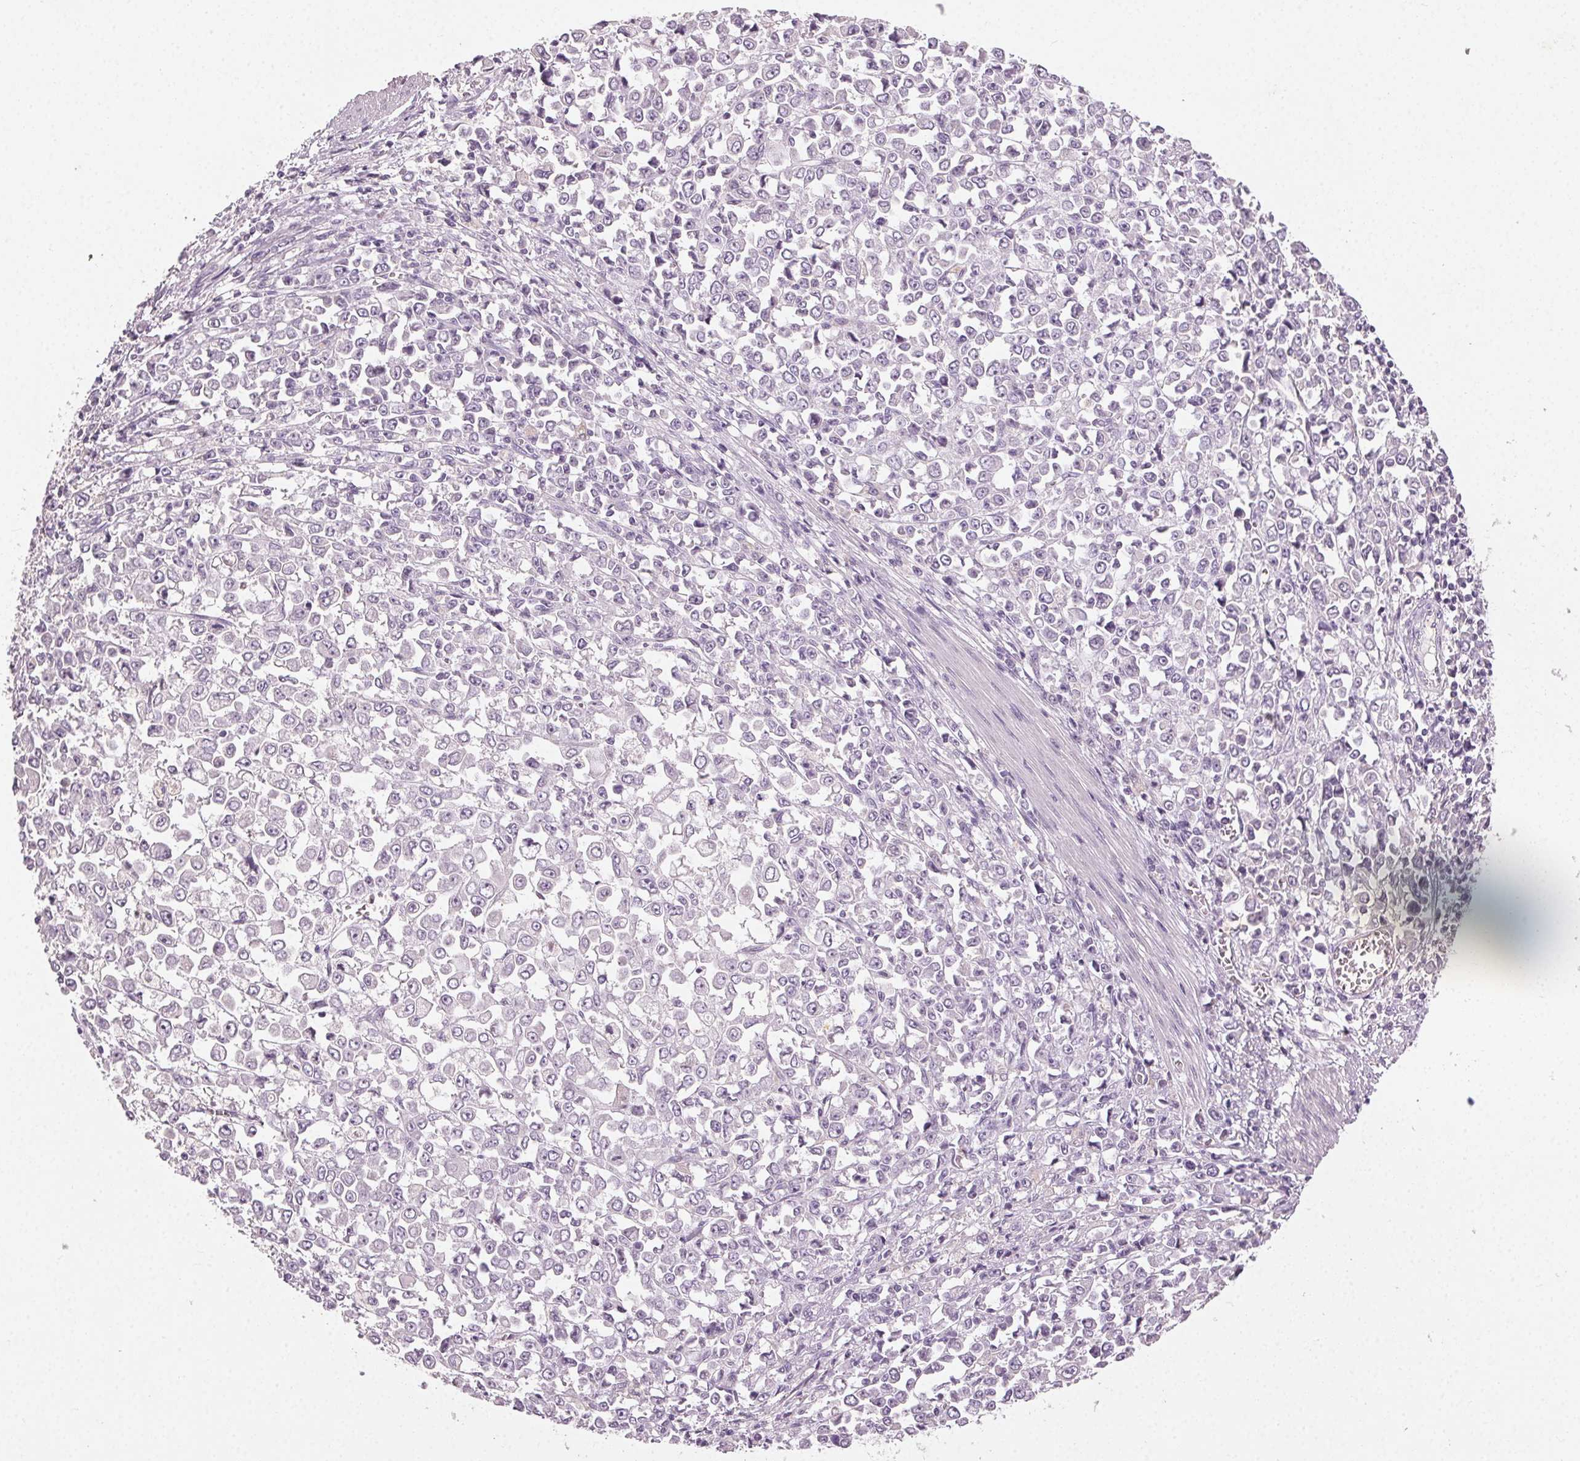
{"staining": {"intensity": "negative", "quantity": "none", "location": "none"}, "tissue": "stomach cancer", "cell_type": "Tumor cells", "image_type": "cancer", "snomed": [{"axis": "morphology", "description": "Adenocarcinoma, NOS"}, {"axis": "topography", "description": "Stomach, upper"}], "caption": "A photomicrograph of stomach adenocarcinoma stained for a protein reveals no brown staining in tumor cells.", "gene": "CLTRN", "patient": {"sex": "male", "age": 70}}